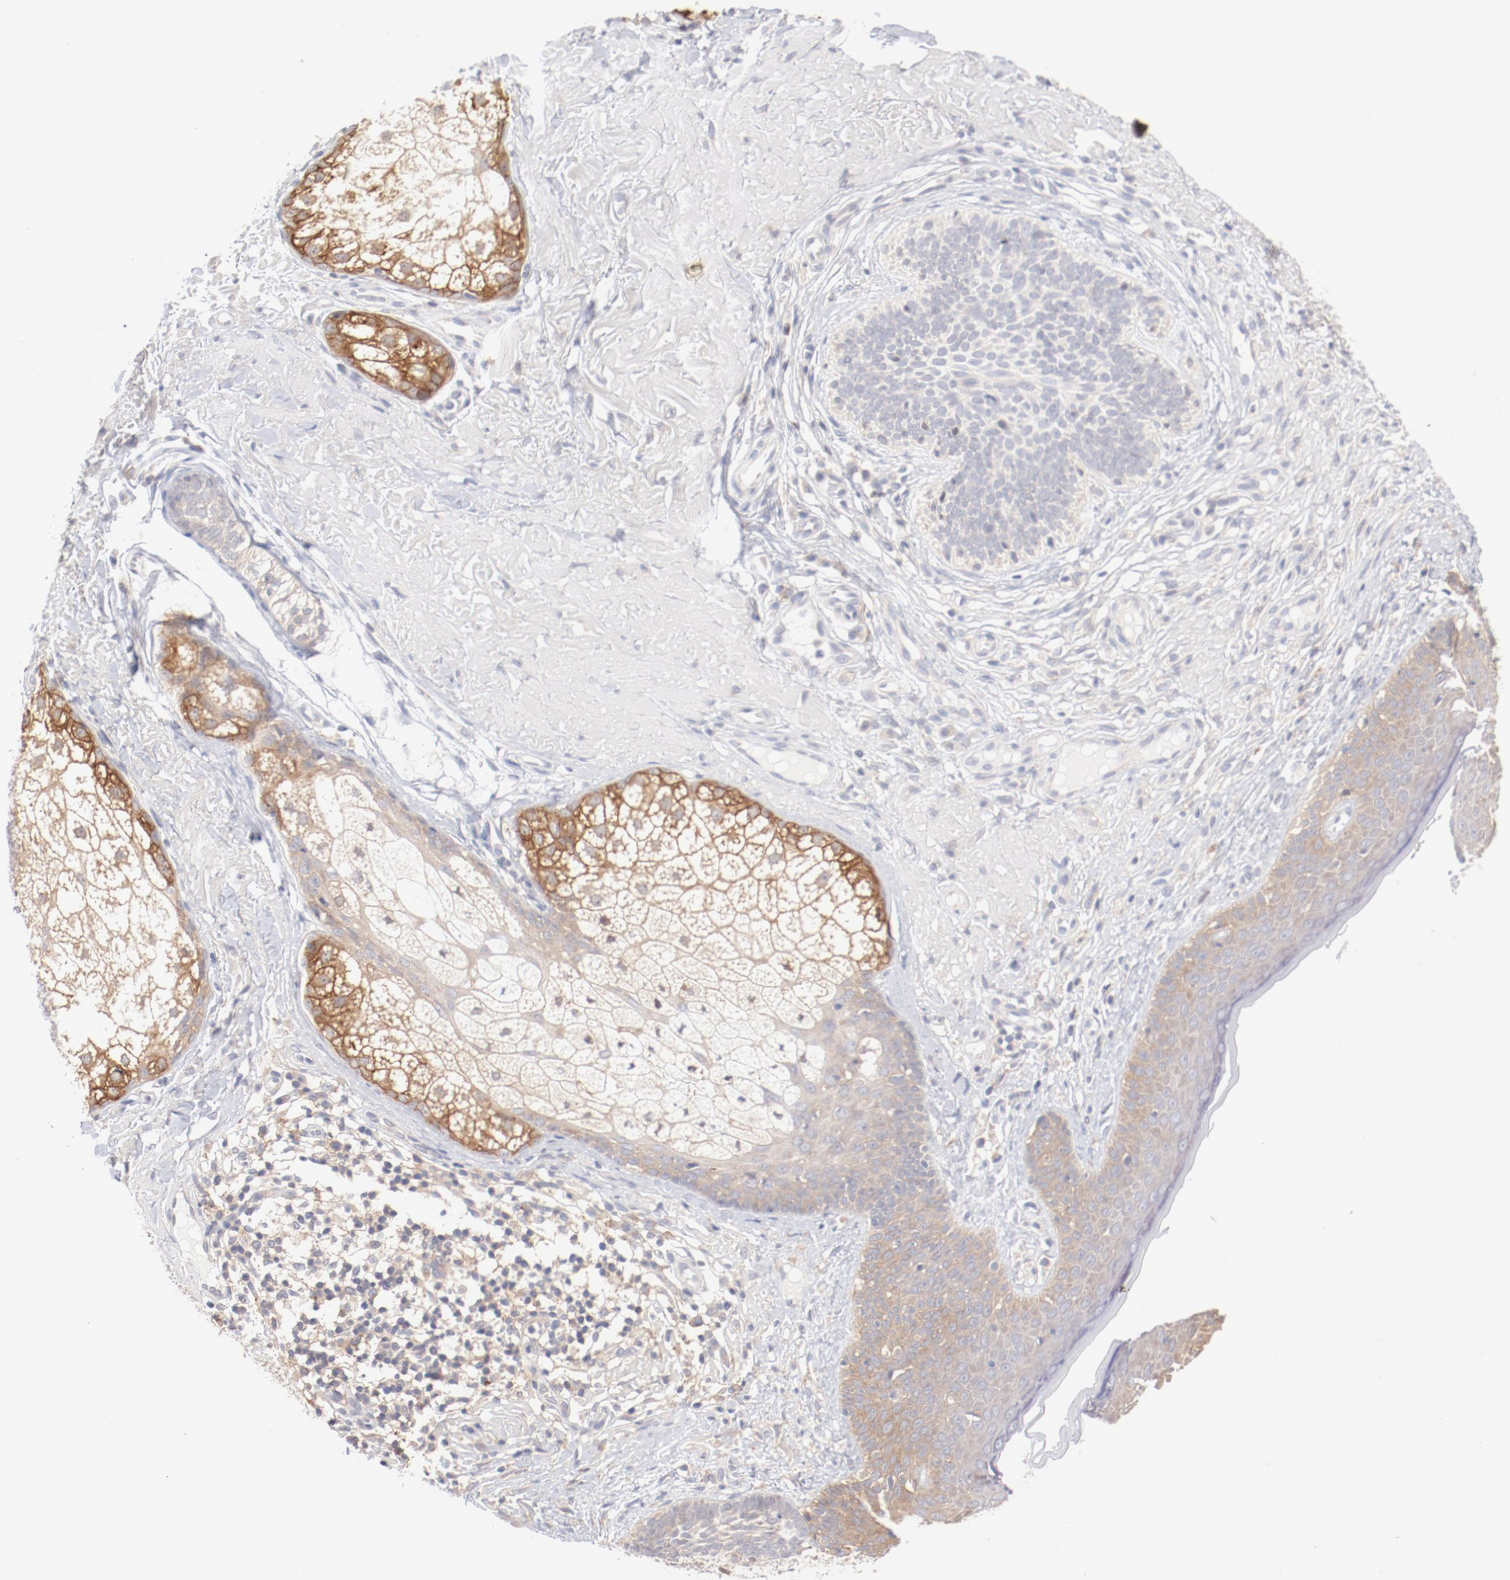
{"staining": {"intensity": "negative", "quantity": "none", "location": "none"}, "tissue": "skin cancer", "cell_type": "Tumor cells", "image_type": "cancer", "snomed": [{"axis": "morphology", "description": "Basal cell carcinoma"}, {"axis": "topography", "description": "Skin"}], "caption": "Immunohistochemistry (IHC) photomicrograph of neoplastic tissue: skin basal cell carcinoma stained with DAB shows no significant protein positivity in tumor cells.", "gene": "SETD3", "patient": {"sex": "male", "age": 74}}